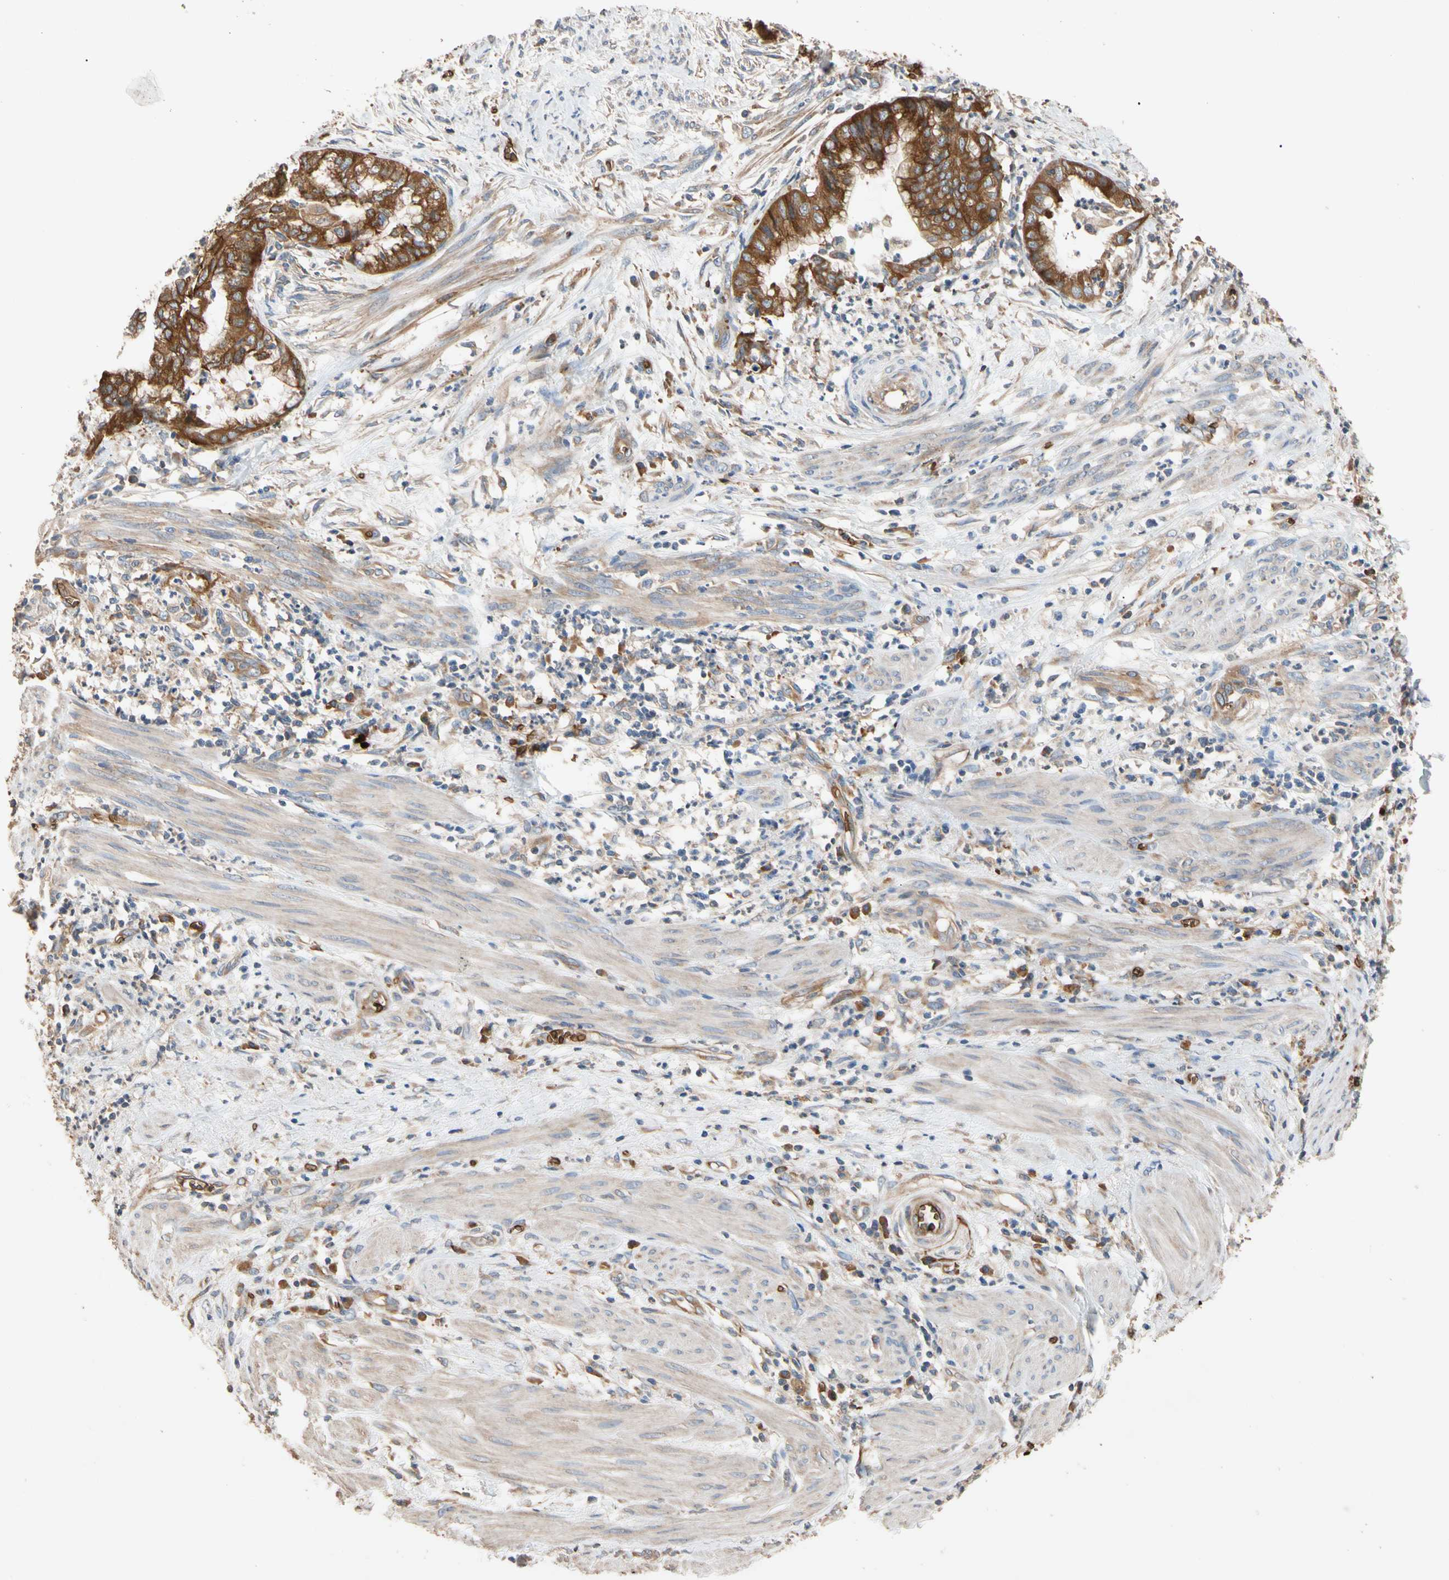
{"staining": {"intensity": "strong", "quantity": ">75%", "location": "cytoplasmic/membranous"}, "tissue": "endometrial cancer", "cell_type": "Tumor cells", "image_type": "cancer", "snomed": [{"axis": "morphology", "description": "Necrosis, NOS"}, {"axis": "morphology", "description": "Adenocarcinoma, NOS"}, {"axis": "topography", "description": "Endometrium"}], "caption": "Adenocarcinoma (endometrial) stained with a brown dye shows strong cytoplasmic/membranous positive expression in approximately >75% of tumor cells.", "gene": "RIOK2", "patient": {"sex": "female", "age": 79}}